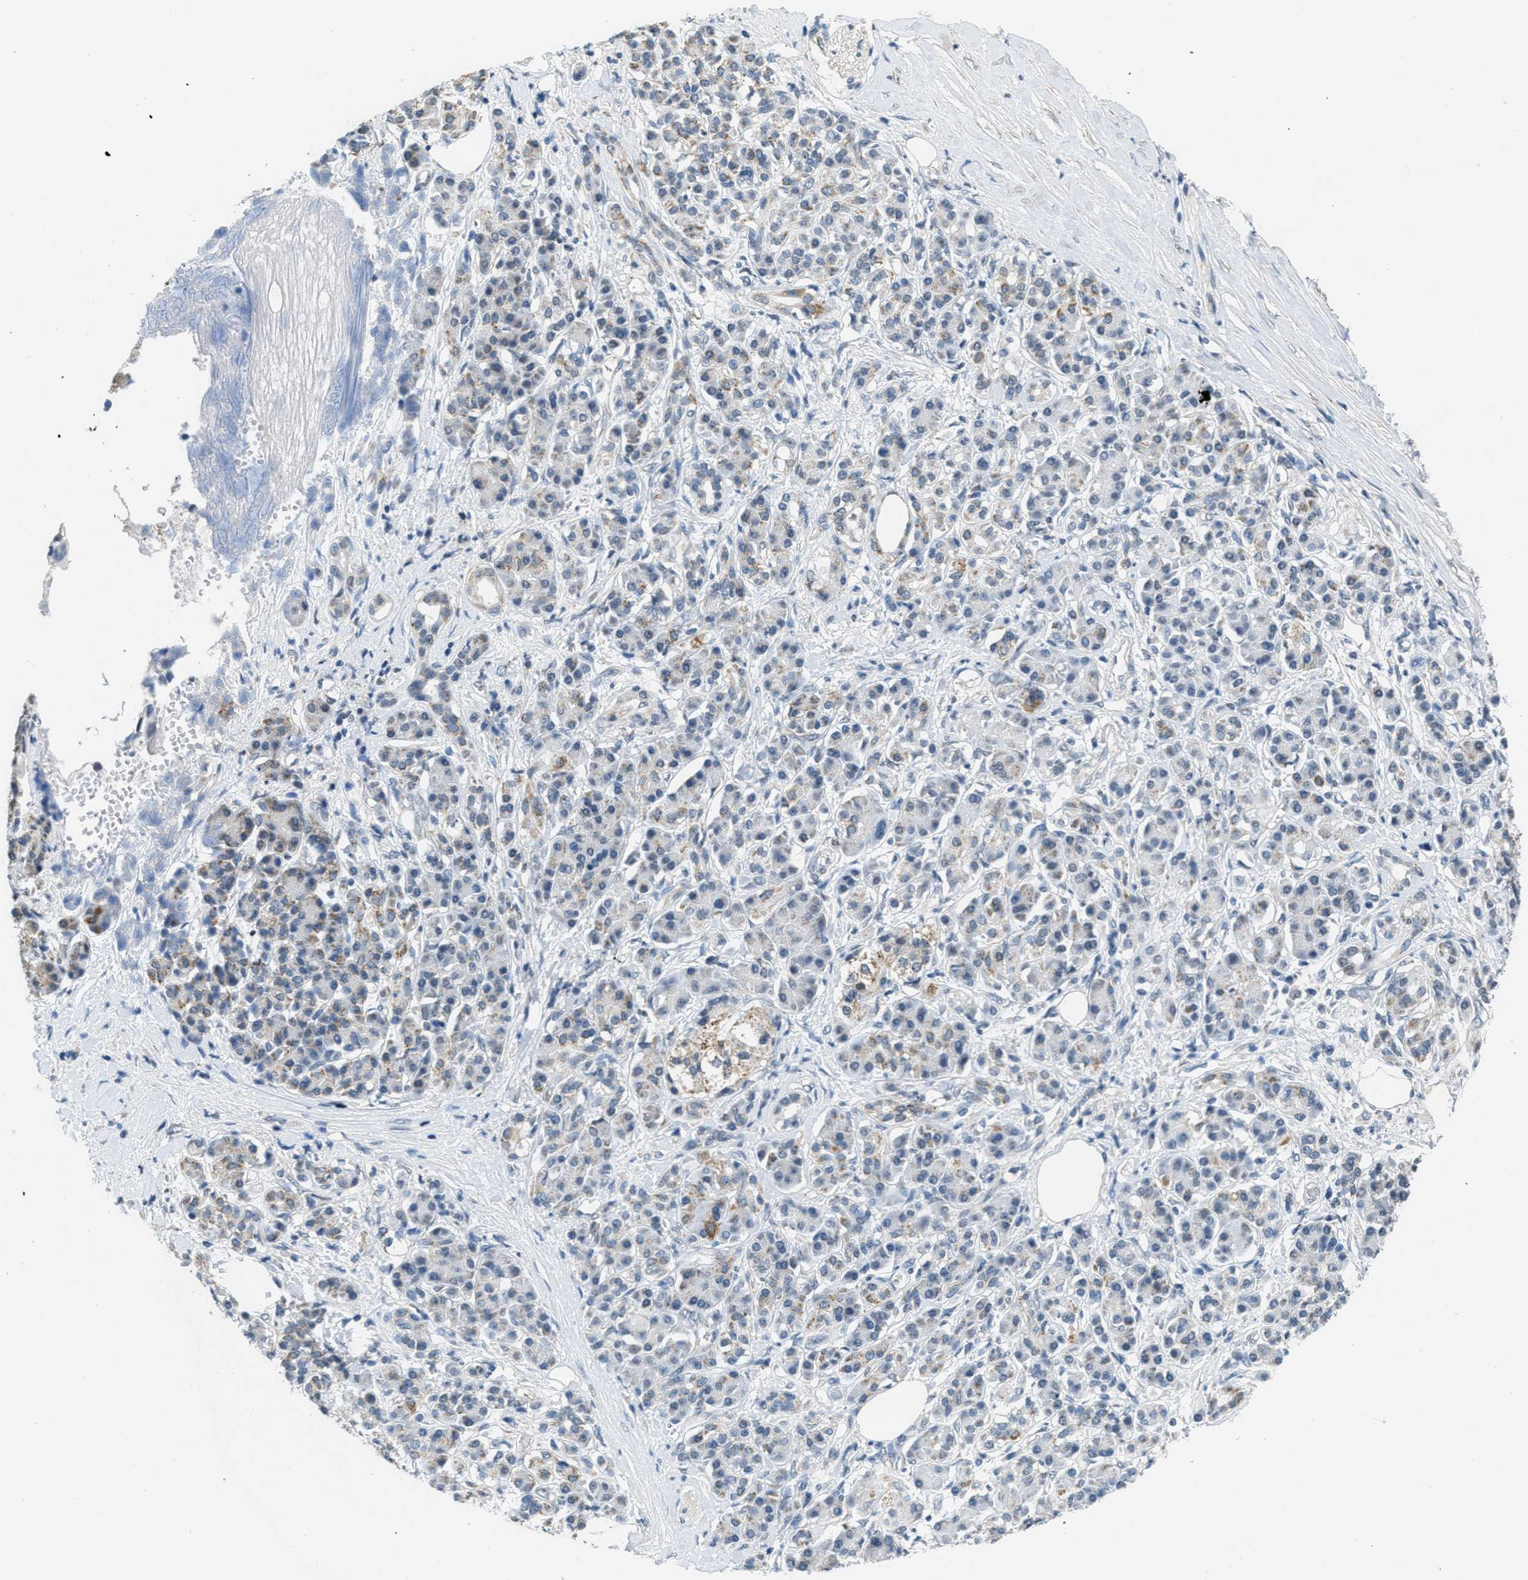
{"staining": {"intensity": "weak", "quantity": "<25%", "location": "cytoplasmic/membranous"}, "tissue": "pancreatic cancer", "cell_type": "Tumor cells", "image_type": "cancer", "snomed": [{"axis": "morphology", "description": "Adenocarcinoma, NOS"}, {"axis": "topography", "description": "Pancreas"}], "caption": "Human pancreatic cancer stained for a protein using IHC demonstrates no expression in tumor cells.", "gene": "TOMM70", "patient": {"sex": "female", "age": 56}}